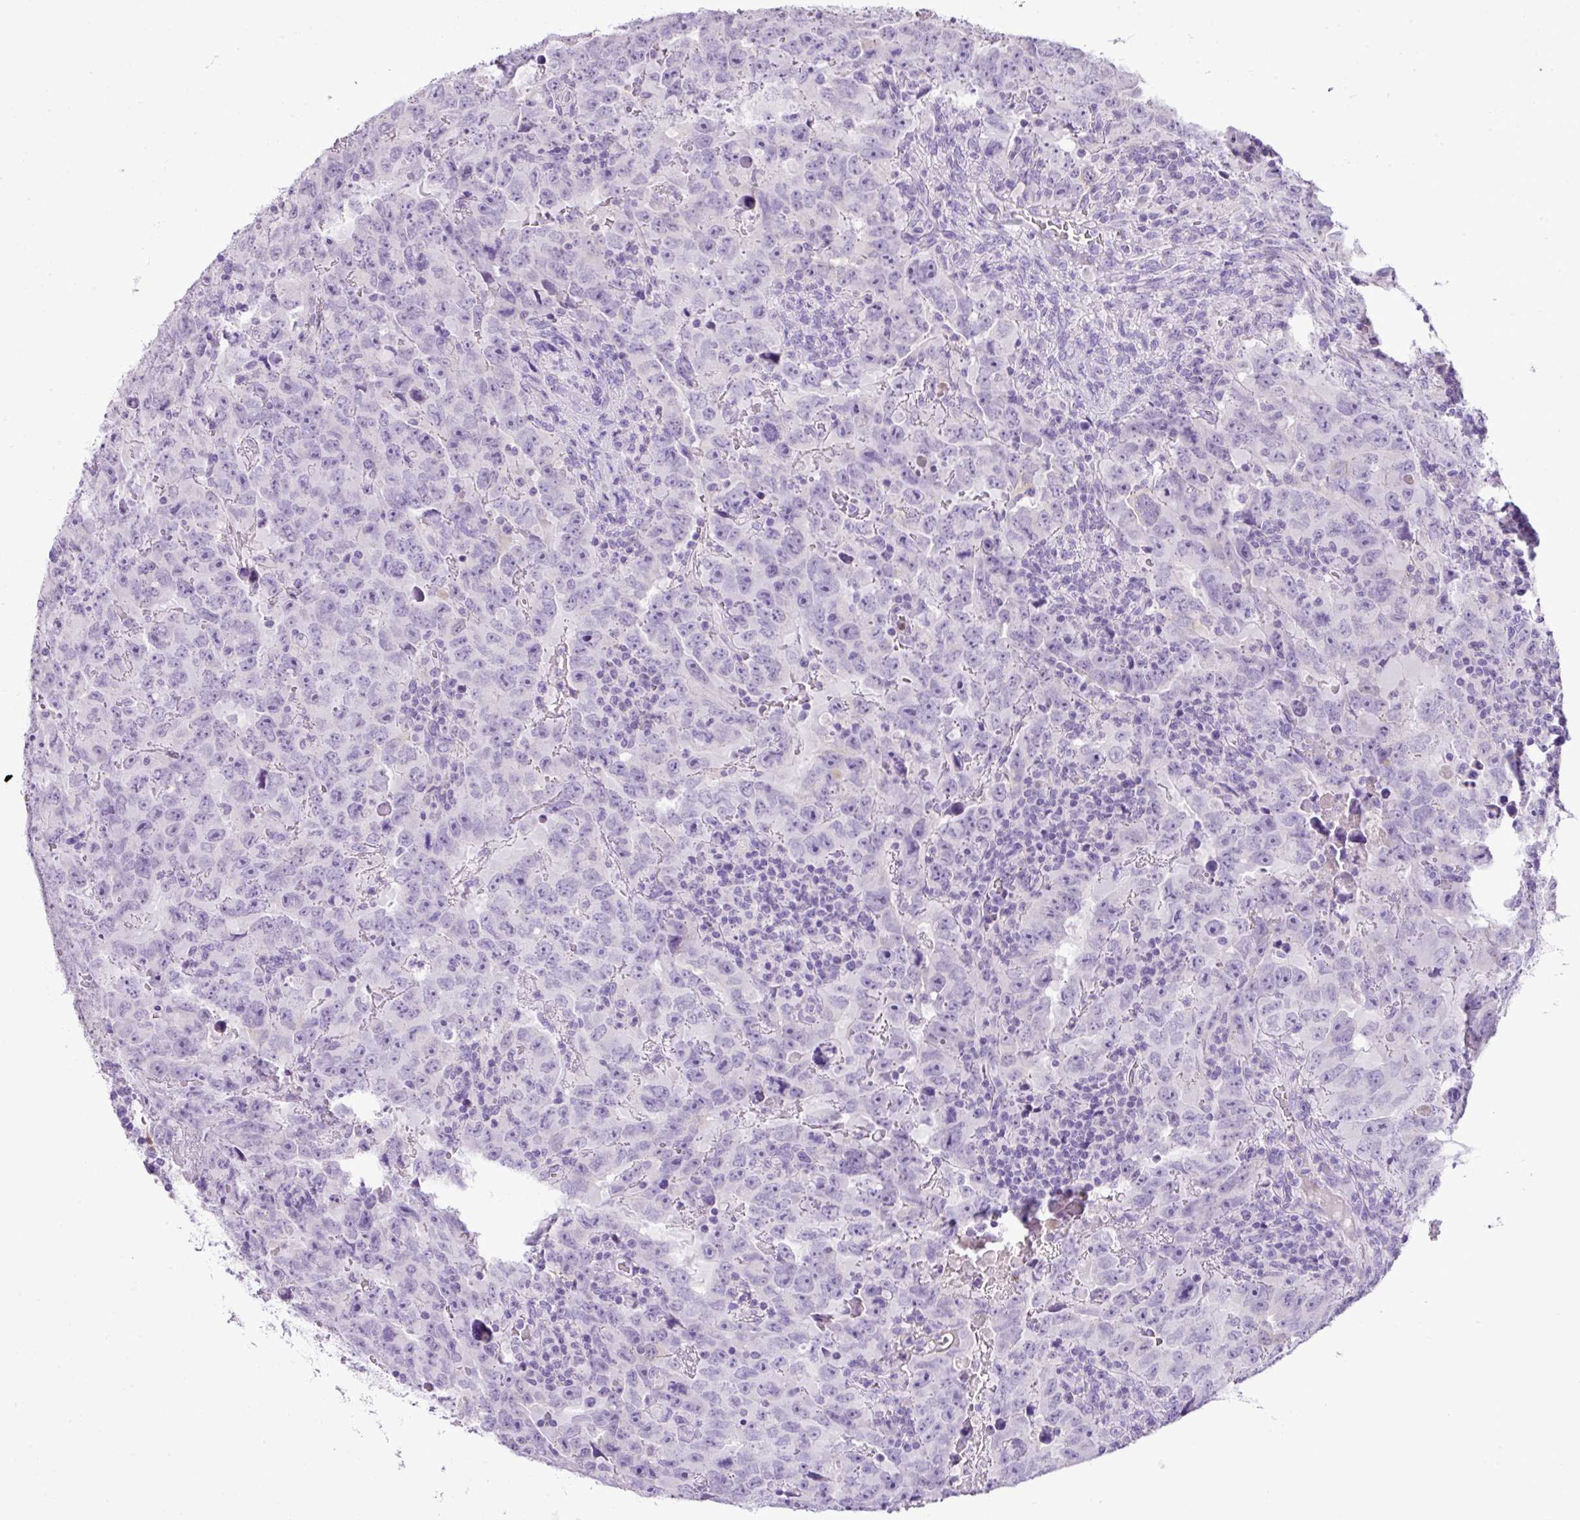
{"staining": {"intensity": "negative", "quantity": "none", "location": "none"}, "tissue": "testis cancer", "cell_type": "Tumor cells", "image_type": "cancer", "snomed": [{"axis": "morphology", "description": "Carcinoma, Embryonal, NOS"}, {"axis": "topography", "description": "Testis"}], "caption": "High power microscopy image of an immunohistochemistry (IHC) histopathology image of testis embryonal carcinoma, revealing no significant expression in tumor cells.", "gene": "HTR3E", "patient": {"sex": "male", "age": 24}}